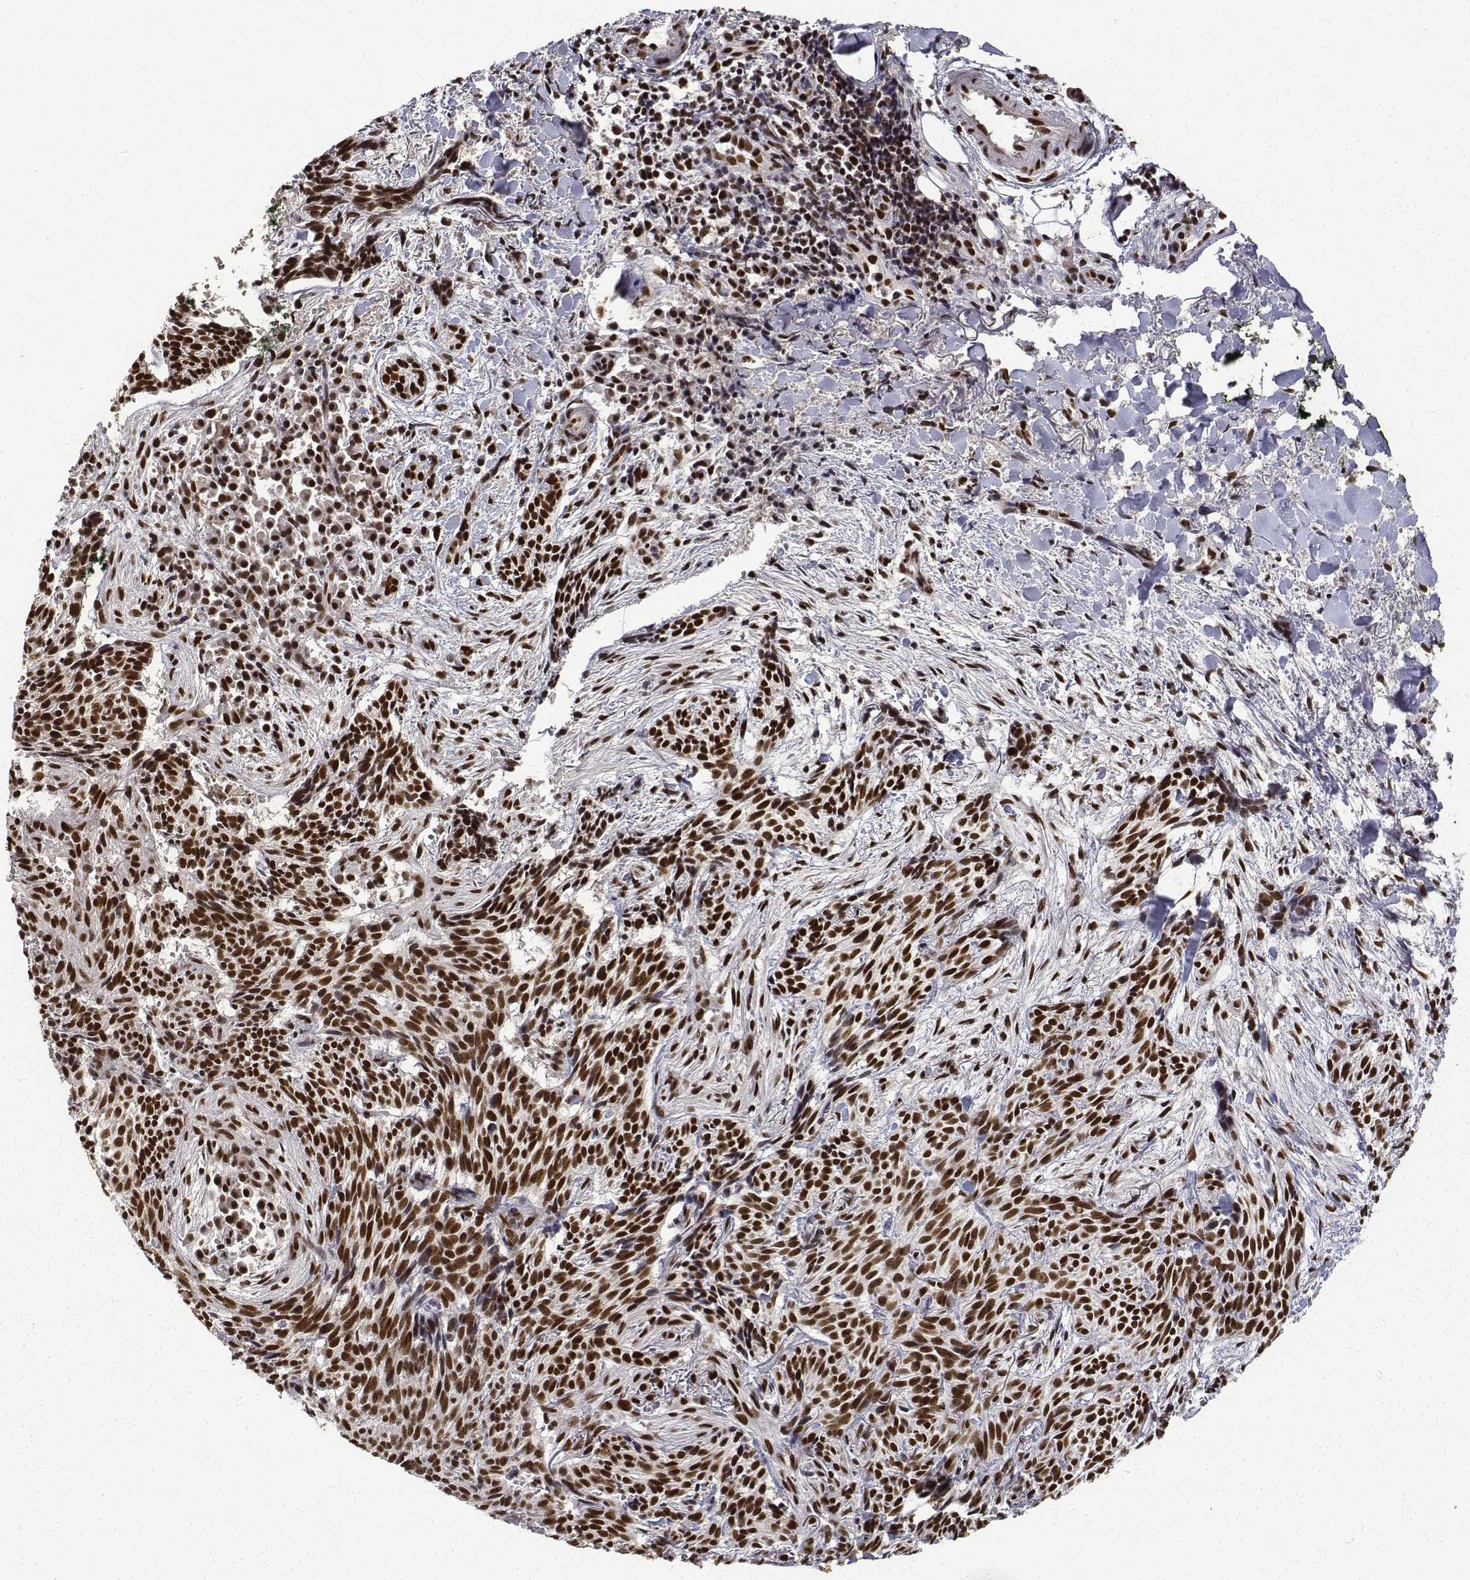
{"staining": {"intensity": "strong", "quantity": ">75%", "location": "nuclear"}, "tissue": "skin cancer", "cell_type": "Tumor cells", "image_type": "cancer", "snomed": [{"axis": "morphology", "description": "Basal cell carcinoma"}, {"axis": "topography", "description": "Skin"}], "caption": "Basal cell carcinoma (skin) stained with IHC reveals strong nuclear expression in about >75% of tumor cells. (DAB IHC with brightfield microscopy, high magnification).", "gene": "ATRX", "patient": {"sex": "male", "age": 71}}